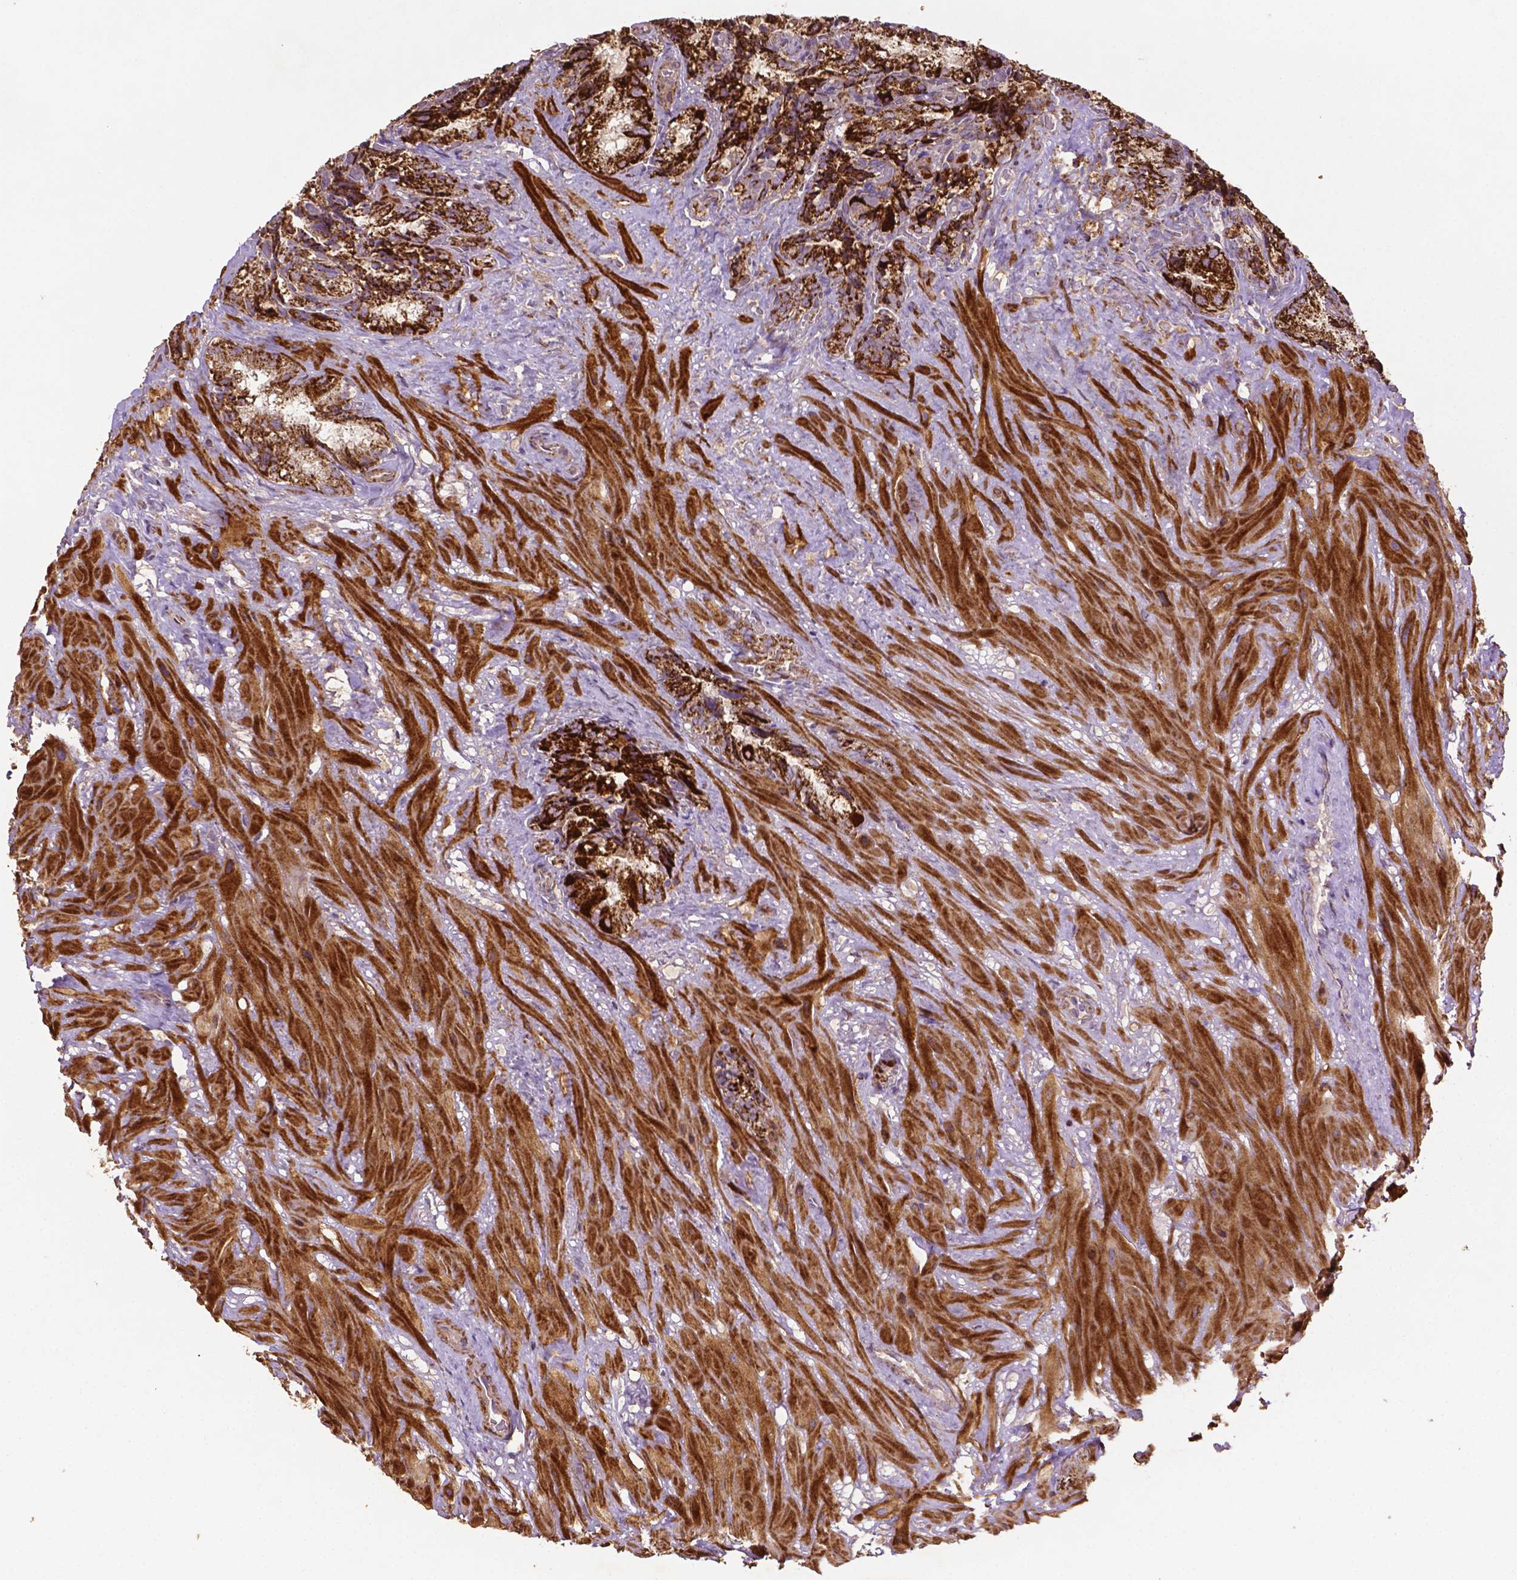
{"staining": {"intensity": "strong", "quantity": ">75%", "location": "cytoplasmic/membranous"}, "tissue": "seminal vesicle", "cell_type": "Glandular cells", "image_type": "normal", "snomed": [{"axis": "morphology", "description": "Normal tissue, NOS"}, {"axis": "topography", "description": "Seminal veicle"}], "caption": "Seminal vesicle stained with immunohistochemistry (IHC) shows strong cytoplasmic/membranous positivity in approximately >75% of glandular cells.", "gene": "LRR1", "patient": {"sex": "male", "age": 57}}